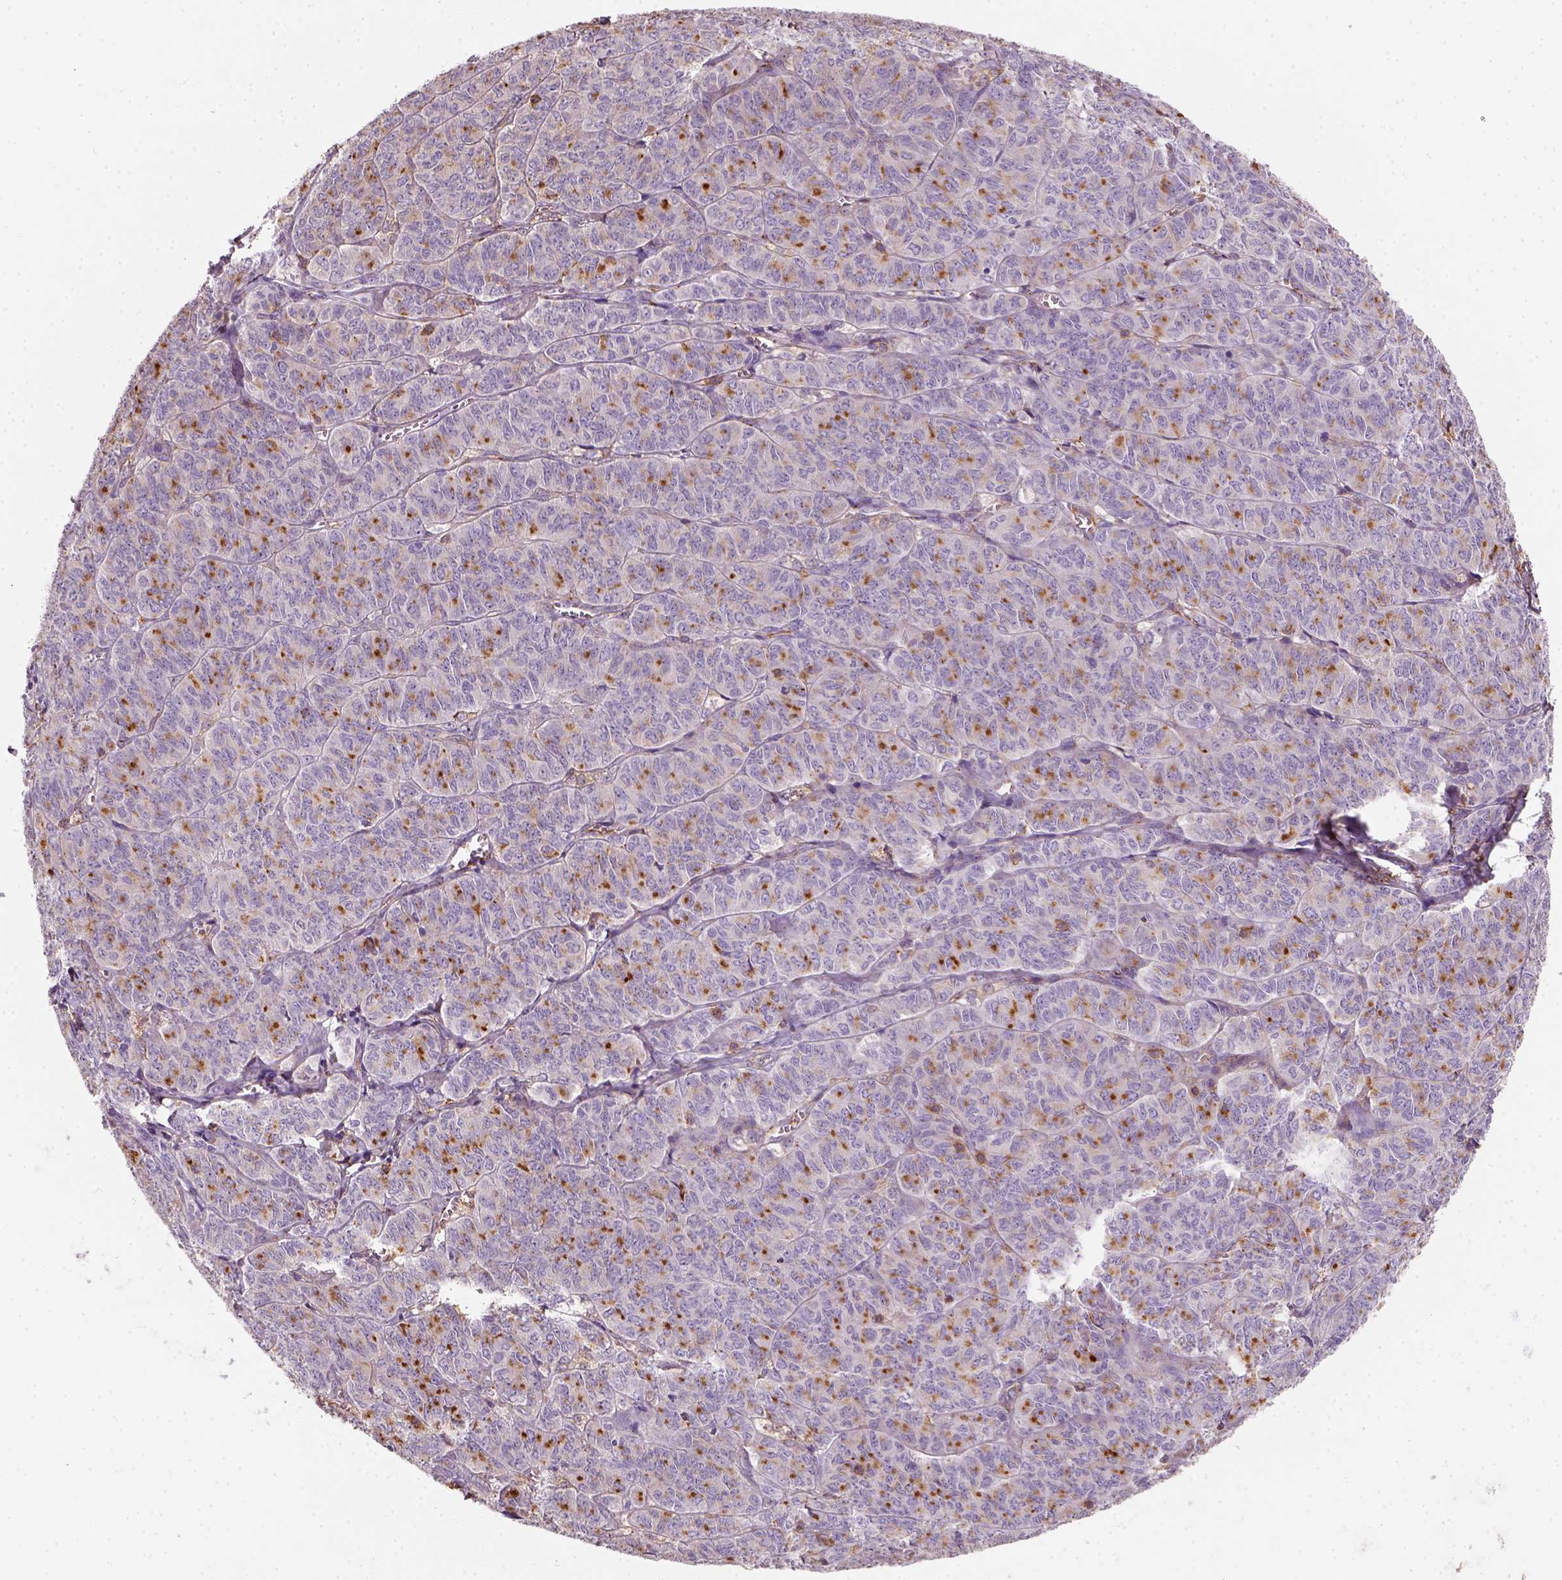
{"staining": {"intensity": "strong", "quantity": "25%-75%", "location": "cytoplasmic/membranous"}, "tissue": "ovarian cancer", "cell_type": "Tumor cells", "image_type": "cancer", "snomed": [{"axis": "morphology", "description": "Carcinoma, endometroid"}, {"axis": "topography", "description": "Ovary"}], "caption": "This micrograph reveals IHC staining of human ovarian endometroid carcinoma, with high strong cytoplasmic/membranous positivity in approximately 25%-75% of tumor cells.", "gene": "GPRC5D", "patient": {"sex": "female", "age": 80}}